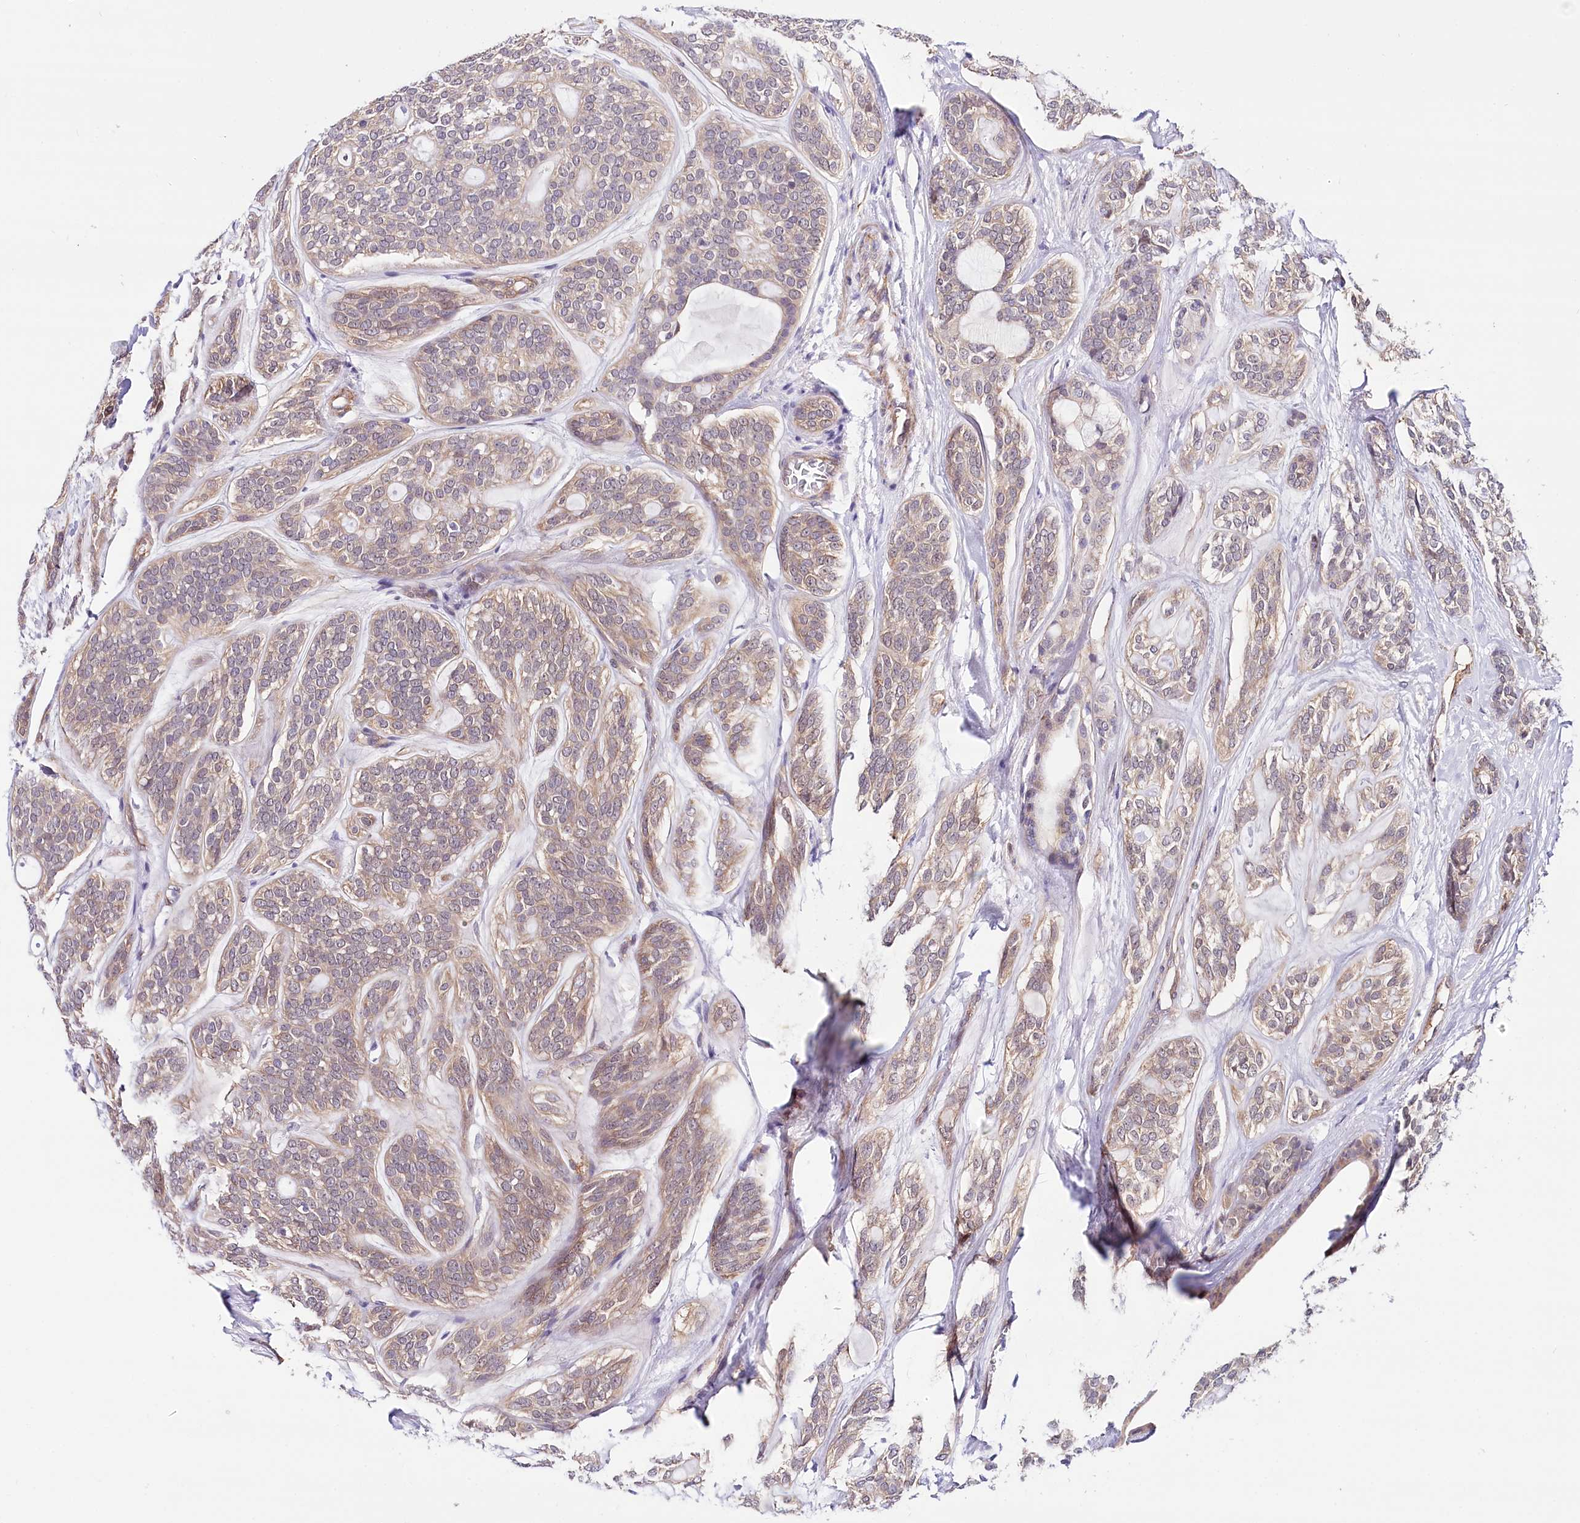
{"staining": {"intensity": "weak", "quantity": "<25%", "location": "cytoplasmic/membranous"}, "tissue": "head and neck cancer", "cell_type": "Tumor cells", "image_type": "cancer", "snomed": [{"axis": "morphology", "description": "Adenocarcinoma, NOS"}, {"axis": "topography", "description": "Head-Neck"}], "caption": "Adenocarcinoma (head and neck) was stained to show a protein in brown. There is no significant staining in tumor cells.", "gene": "PPP2R5B", "patient": {"sex": "male", "age": 66}}